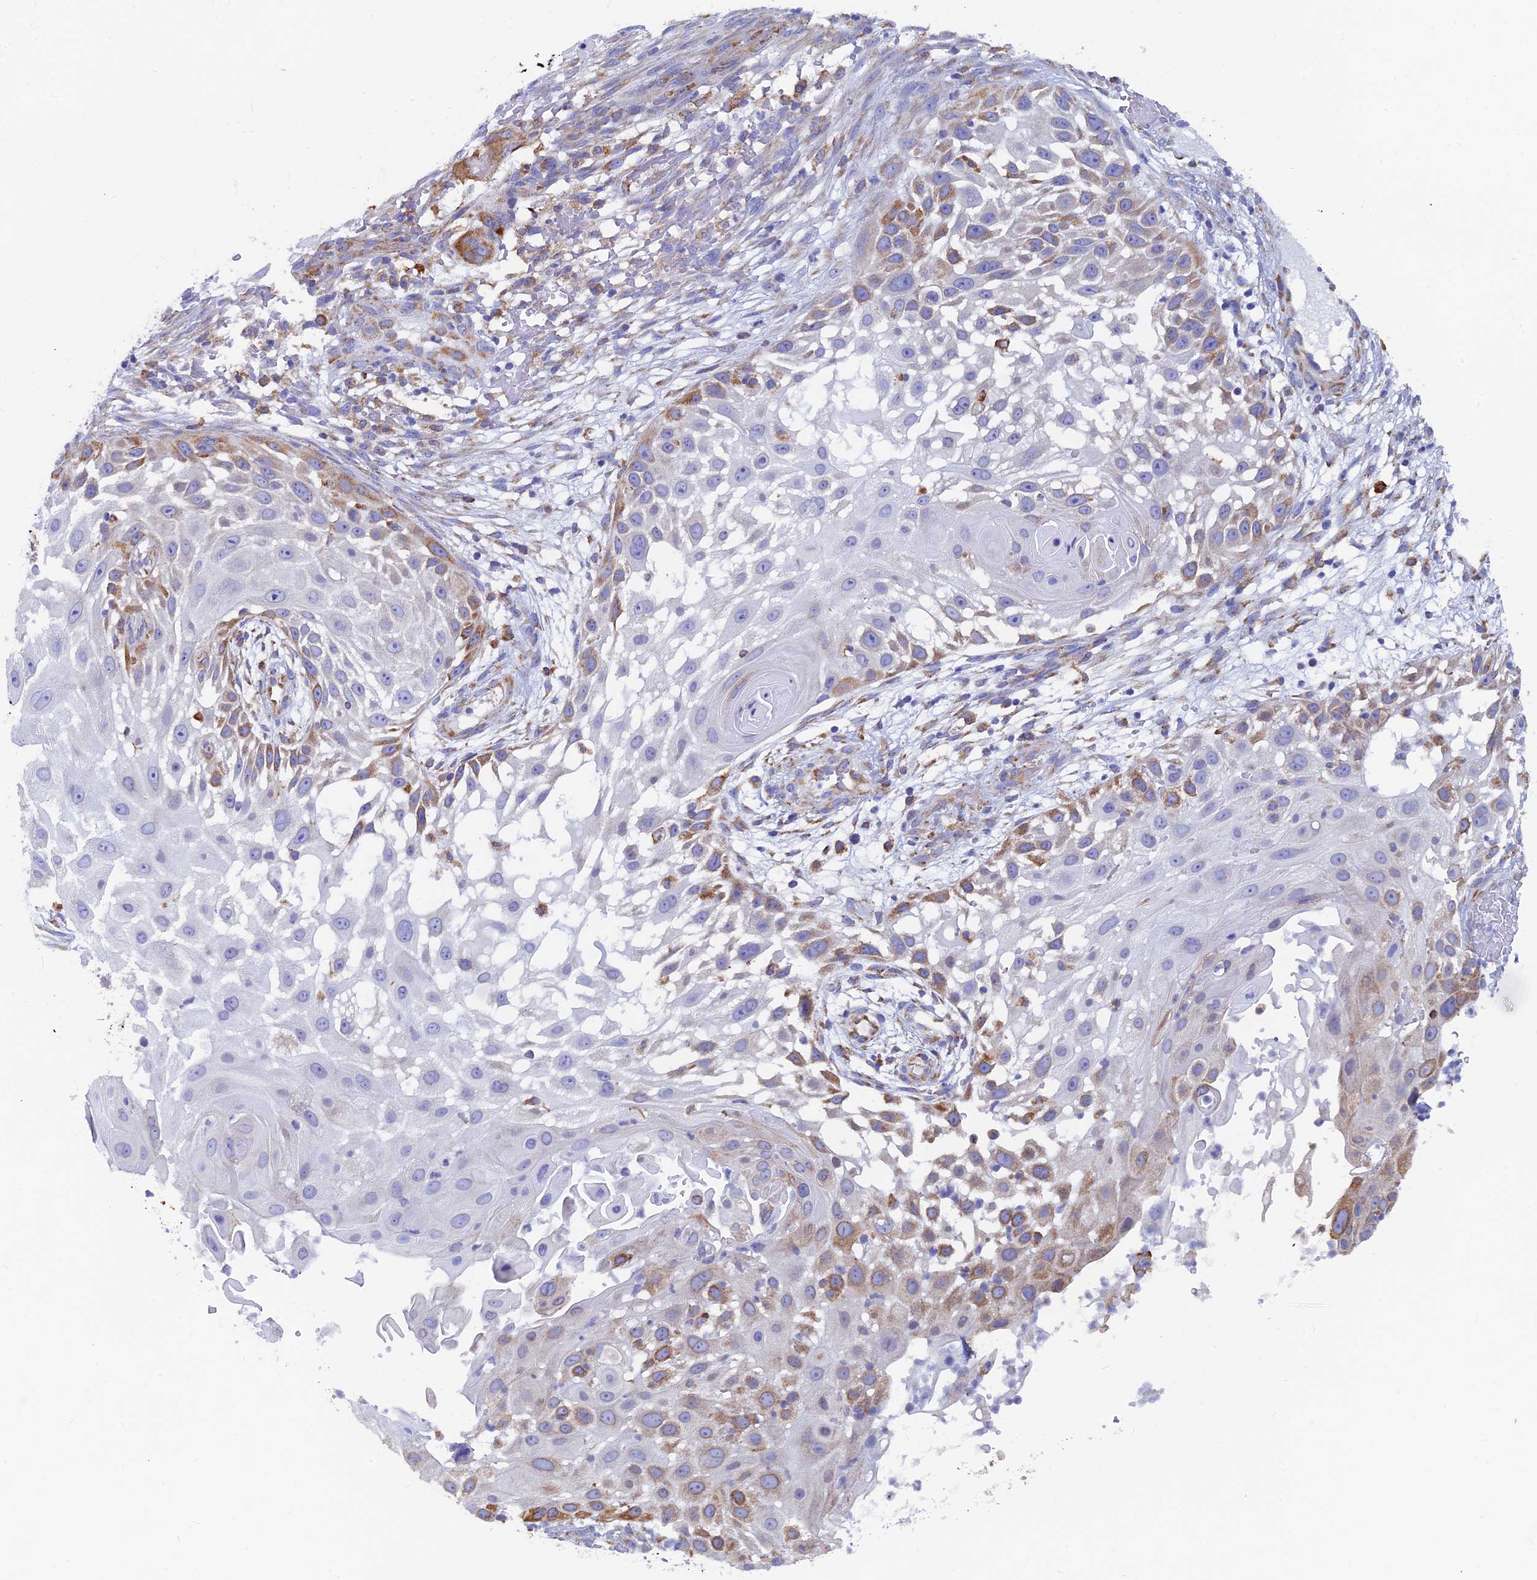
{"staining": {"intensity": "moderate", "quantity": "<25%", "location": "cytoplasmic/membranous"}, "tissue": "skin cancer", "cell_type": "Tumor cells", "image_type": "cancer", "snomed": [{"axis": "morphology", "description": "Squamous cell carcinoma, NOS"}, {"axis": "topography", "description": "Skin"}], "caption": "Protein analysis of skin cancer (squamous cell carcinoma) tissue displays moderate cytoplasmic/membranous staining in about <25% of tumor cells.", "gene": "WDR35", "patient": {"sex": "female", "age": 44}}